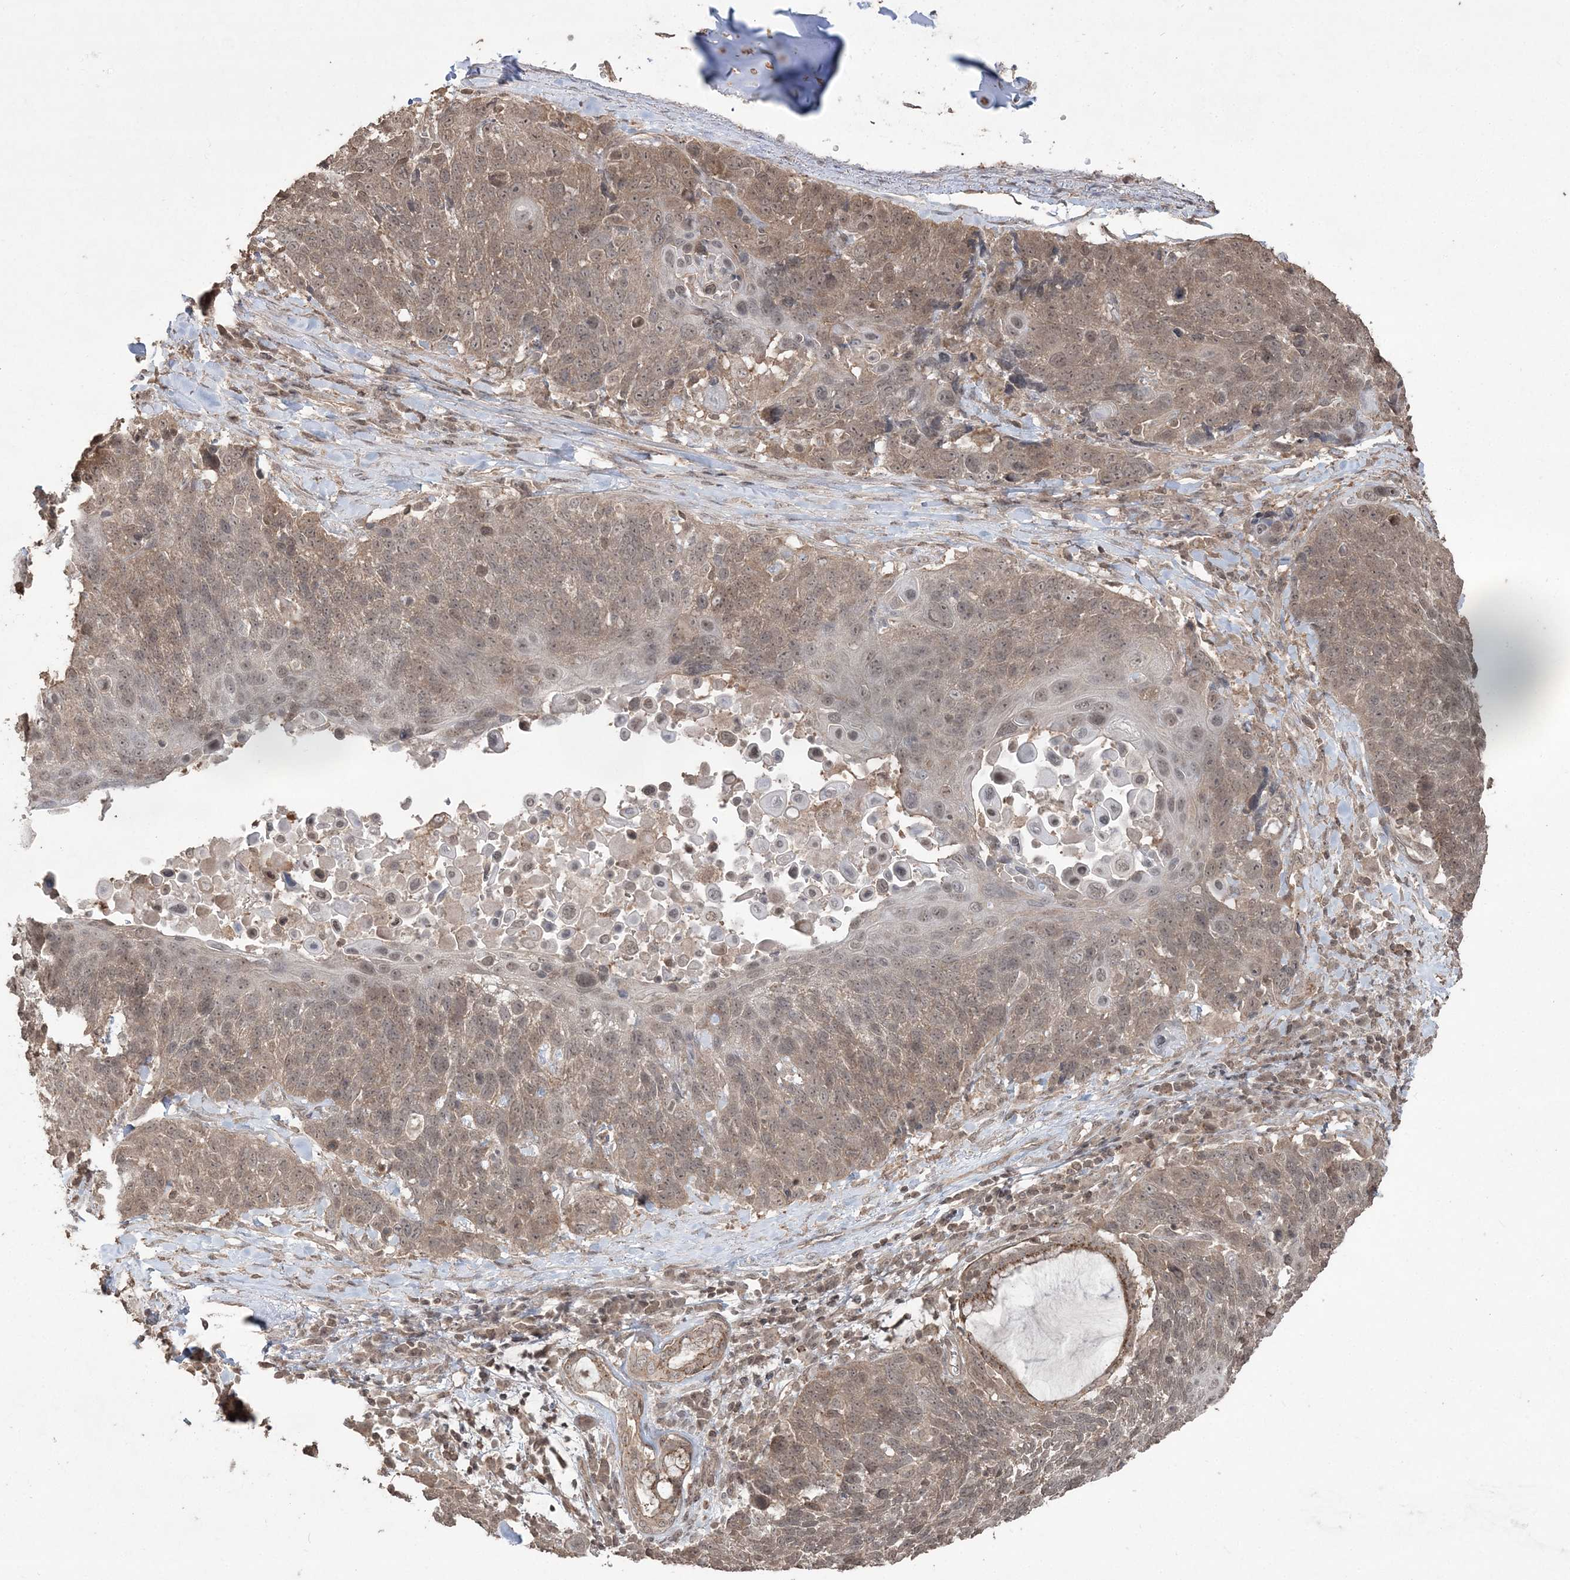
{"staining": {"intensity": "weak", "quantity": "25%-75%", "location": "cytoplasmic/membranous,nuclear"}, "tissue": "lung cancer", "cell_type": "Tumor cells", "image_type": "cancer", "snomed": [{"axis": "morphology", "description": "Squamous cell carcinoma, NOS"}, {"axis": "topography", "description": "Lung"}], "caption": "Lung cancer was stained to show a protein in brown. There is low levels of weak cytoplasmic/membranous and nuclear positivity in about 25%-75% of tumor cells.", "gene": "EHHADH", "patient": {"sex": "male", "age": 66}}